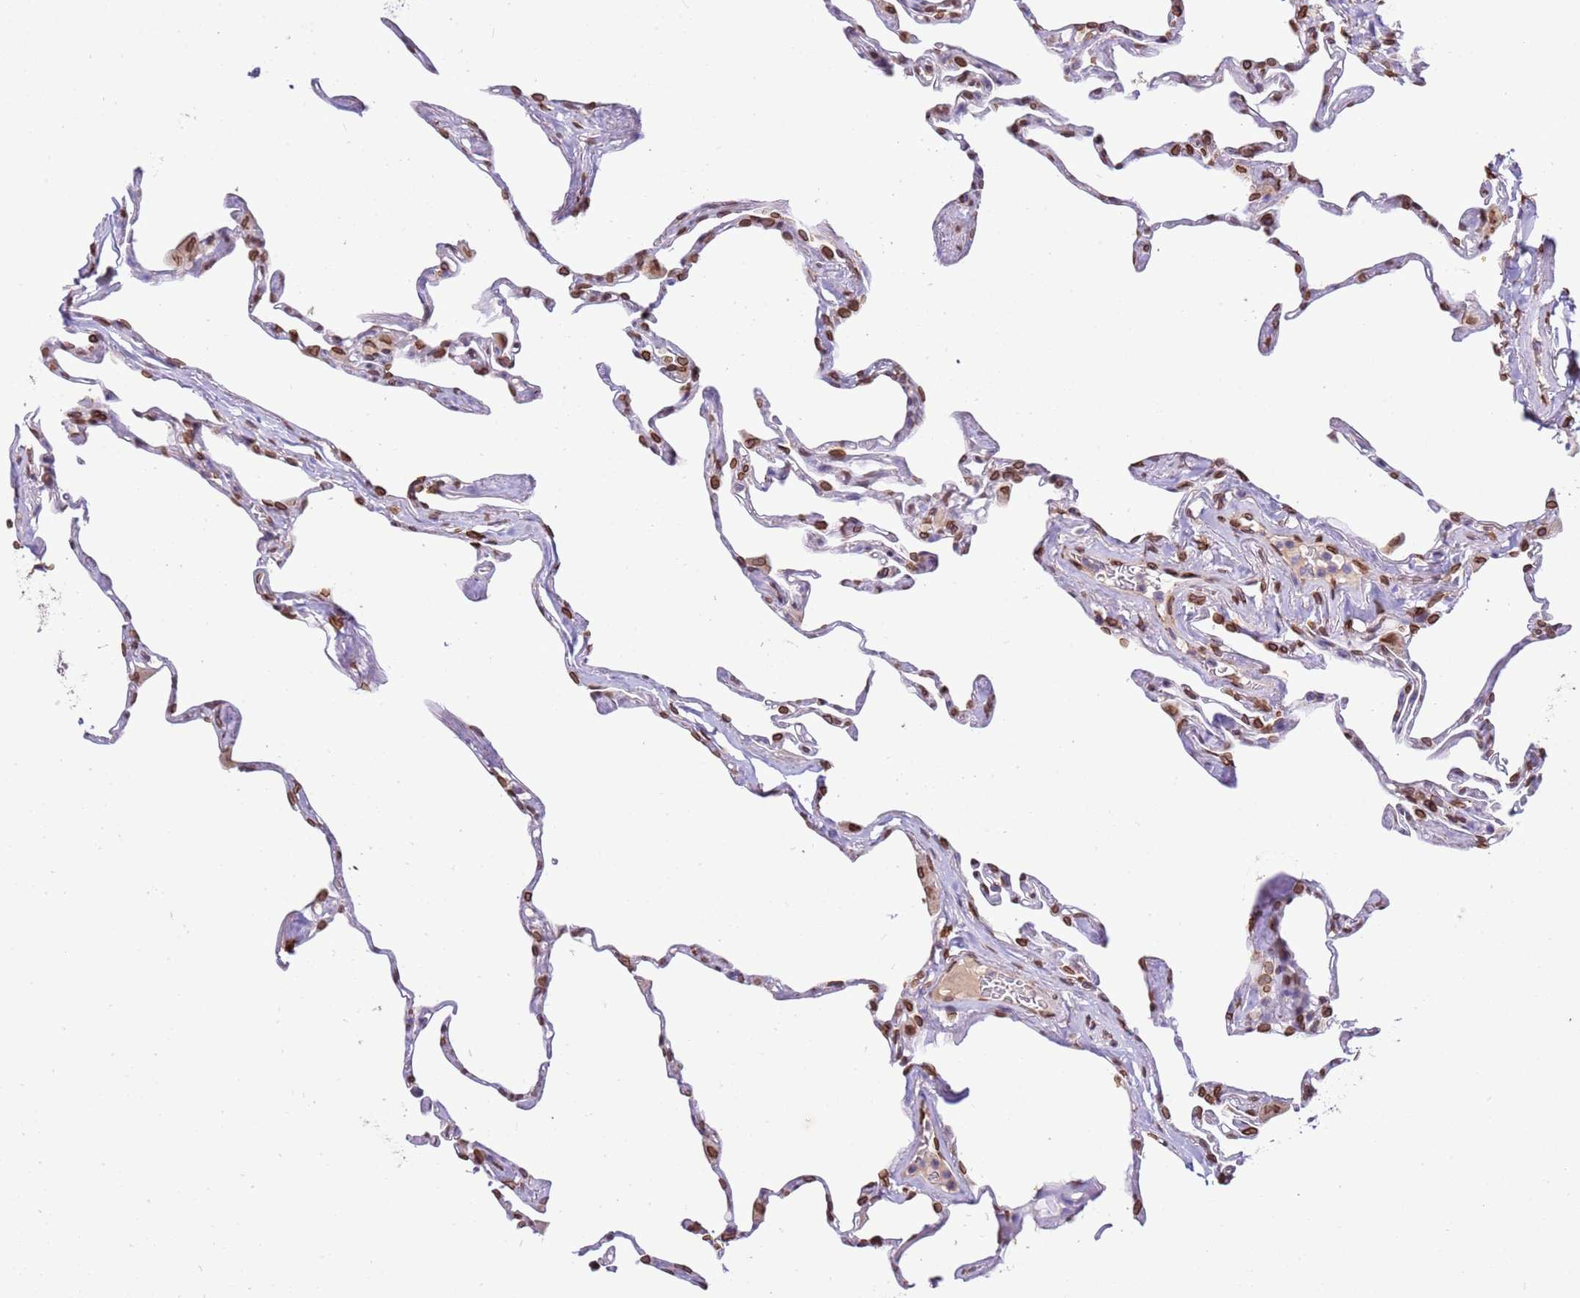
{"staining": {"intensity": "strong", "quantity": ">75%", "location": "cytoplasmic/membranous,nuclear"}, "tissue": "lung", "cell_type": "Alveolar cells", "image_type": "normal", "snomed": [{"axis": "morphology", "description": "Normal tissue, NOS"}, {"axis": "topography", "description": "Lung"}], "caption": "Immunohistochemical staining of unremarkable lung reveals high levels of strong cytoplasmic/membranous,nuclear positivity in approximately >75% of alveolar cells. (DAB (3,3'-diaminobenzidine) = brown stain, brightfield microscopy at high magnification).", "gene": "TMEM47", "patient": {"sex": "male", "age": 65}}